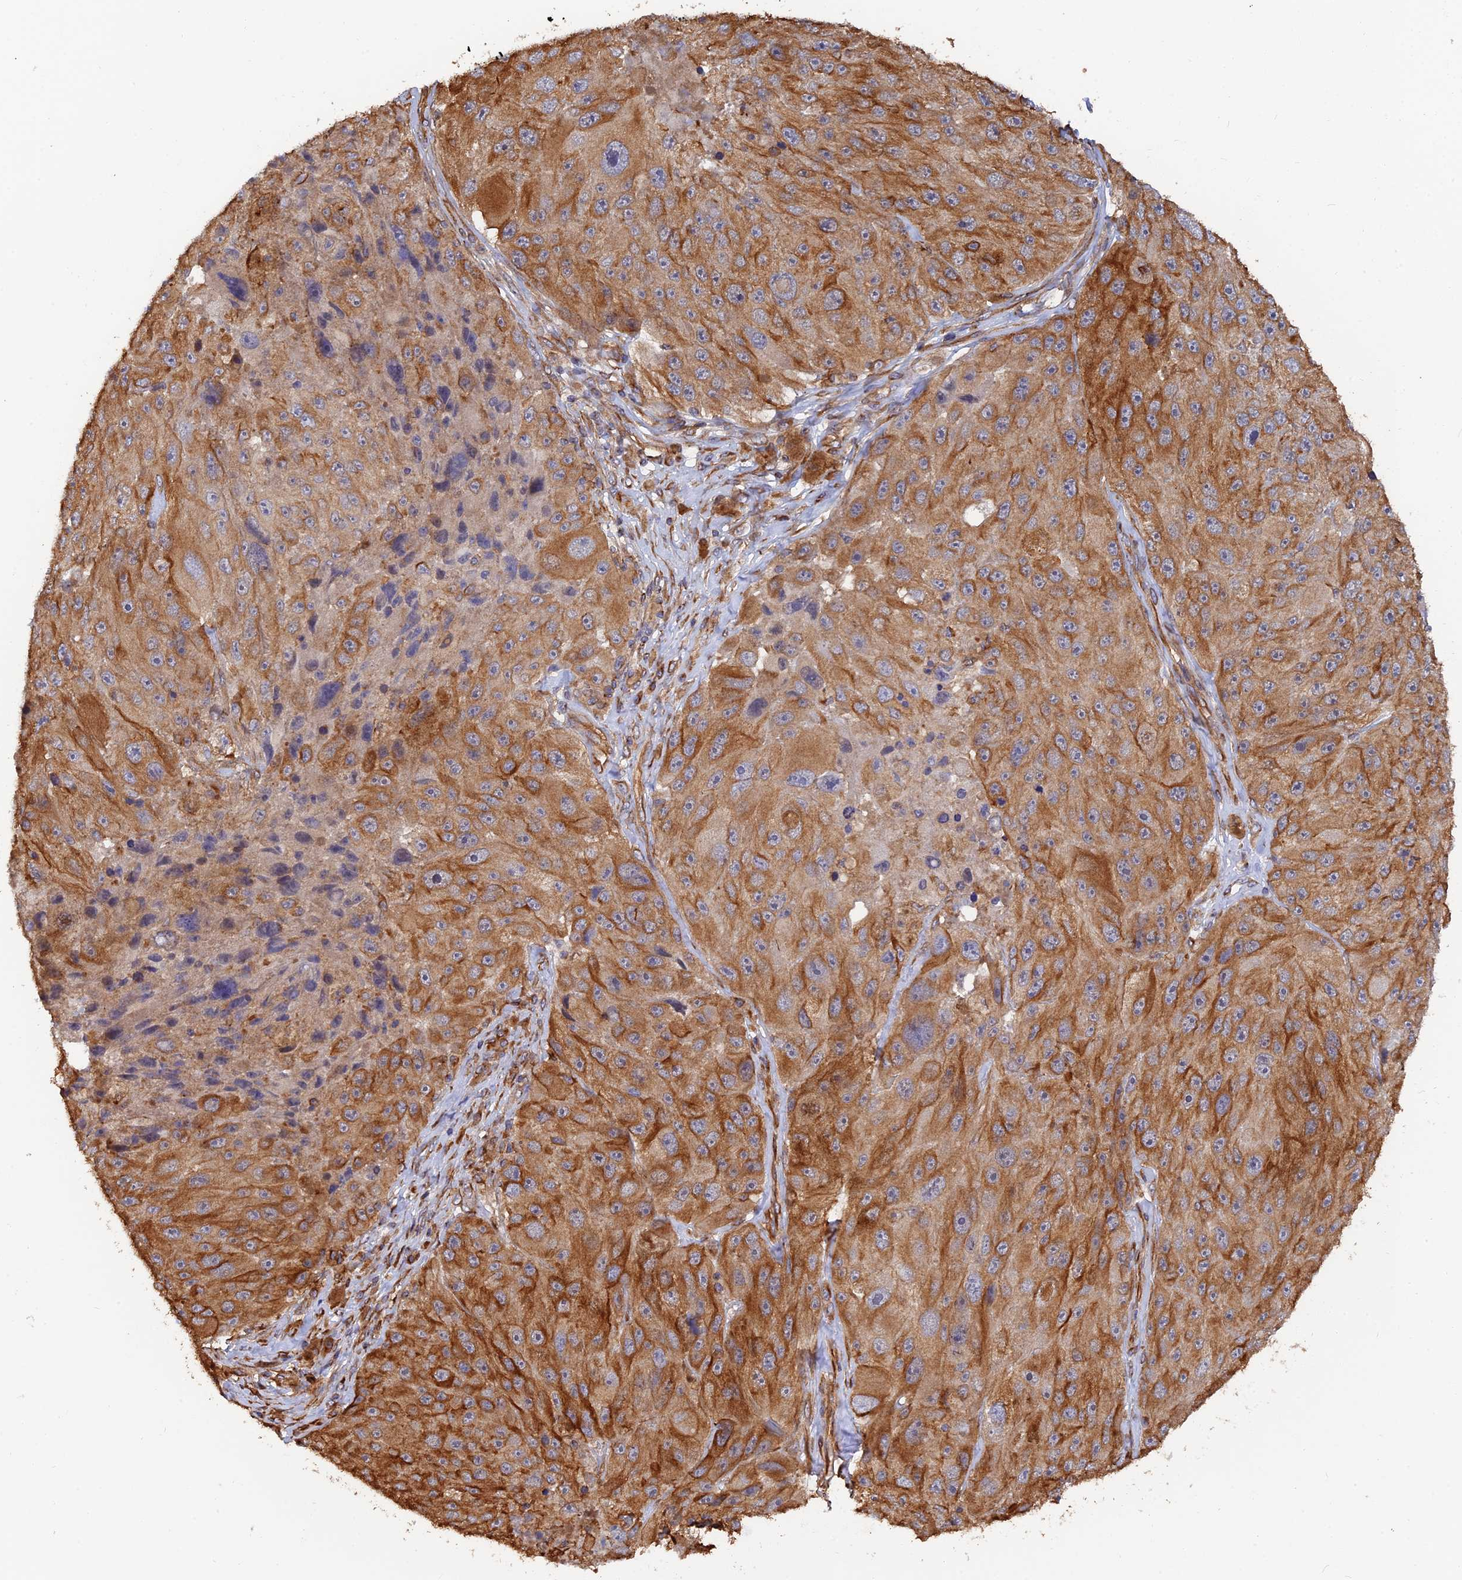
{"staining": {"intensity": "strong", "quantity": "25%-75%", "location": "cytoplasmic/membranous"}, "tissue": "melanoma", "cell_type": "Tumor cells", "image_type": "cancer", "snomed": [{"axis": "morphology", "description": "Malignant melanoma, Metastatic site"}, {"axis": "topography", "description": "Lymph node"}], "caption": "Human malignant melanoma (metastatic site) stained with a protein marker demonstrates strong staining in tumor cells.", "gene": "WBP11", "patient": {"sex": "male", "age": 62}}